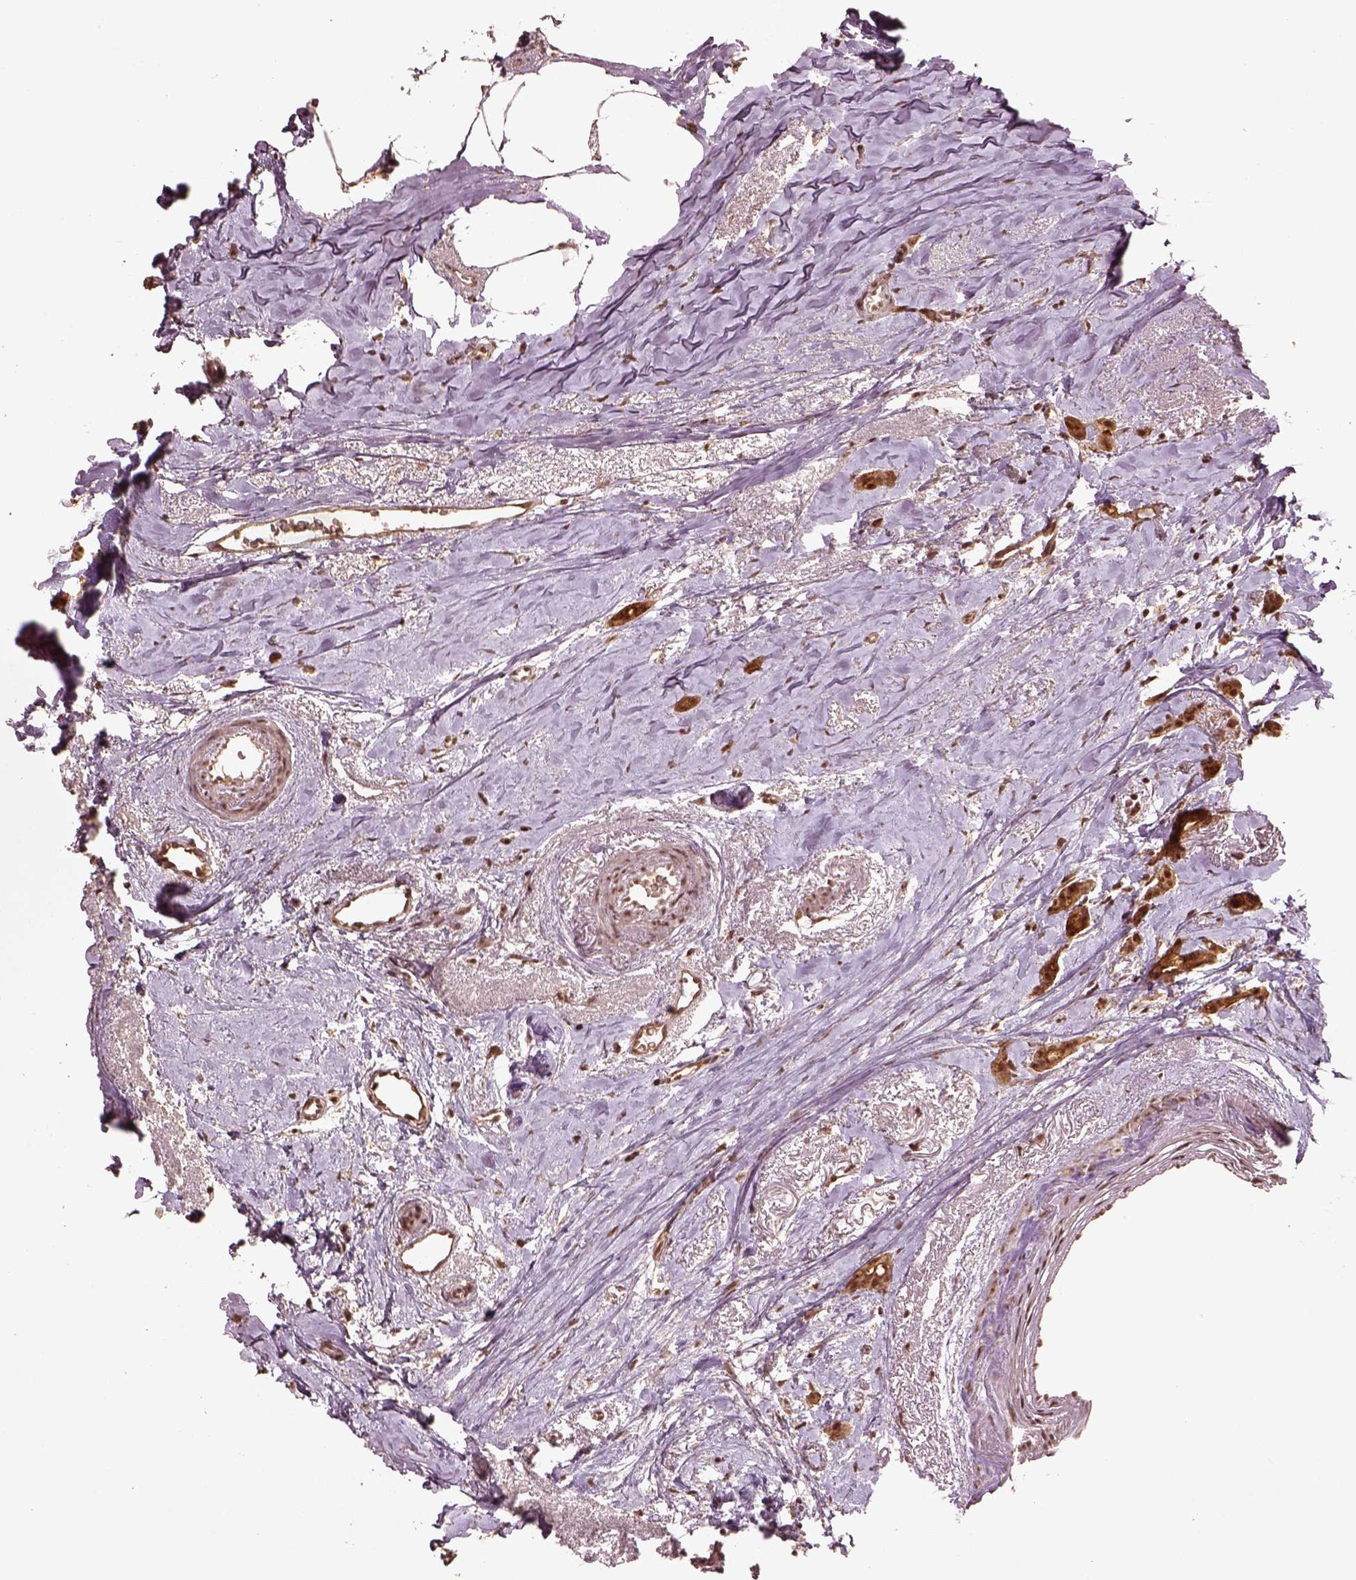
{"staining": {"intensity": "strong", "quantity": ">75%", "location": "cytoplasmic/membranous,nuclear"}, "tissue": "breast cancer", "cell_type": "Tumor cells", "image_type": "cancer", "snomed": [{"axis": "morphology", "description": "Duct carcinoma"}, {"axis": "topography", "description": "Breast"}], "caption": "Brown immunohistochemical staining in human breast cancer (intraductal carcinoma) demonstrates strong cytoplasmic/membranous and nuclear positivity in about >75% of tumor cells.", "gene": "BRD9", "patient": {"sex": "female", "age": 40}}